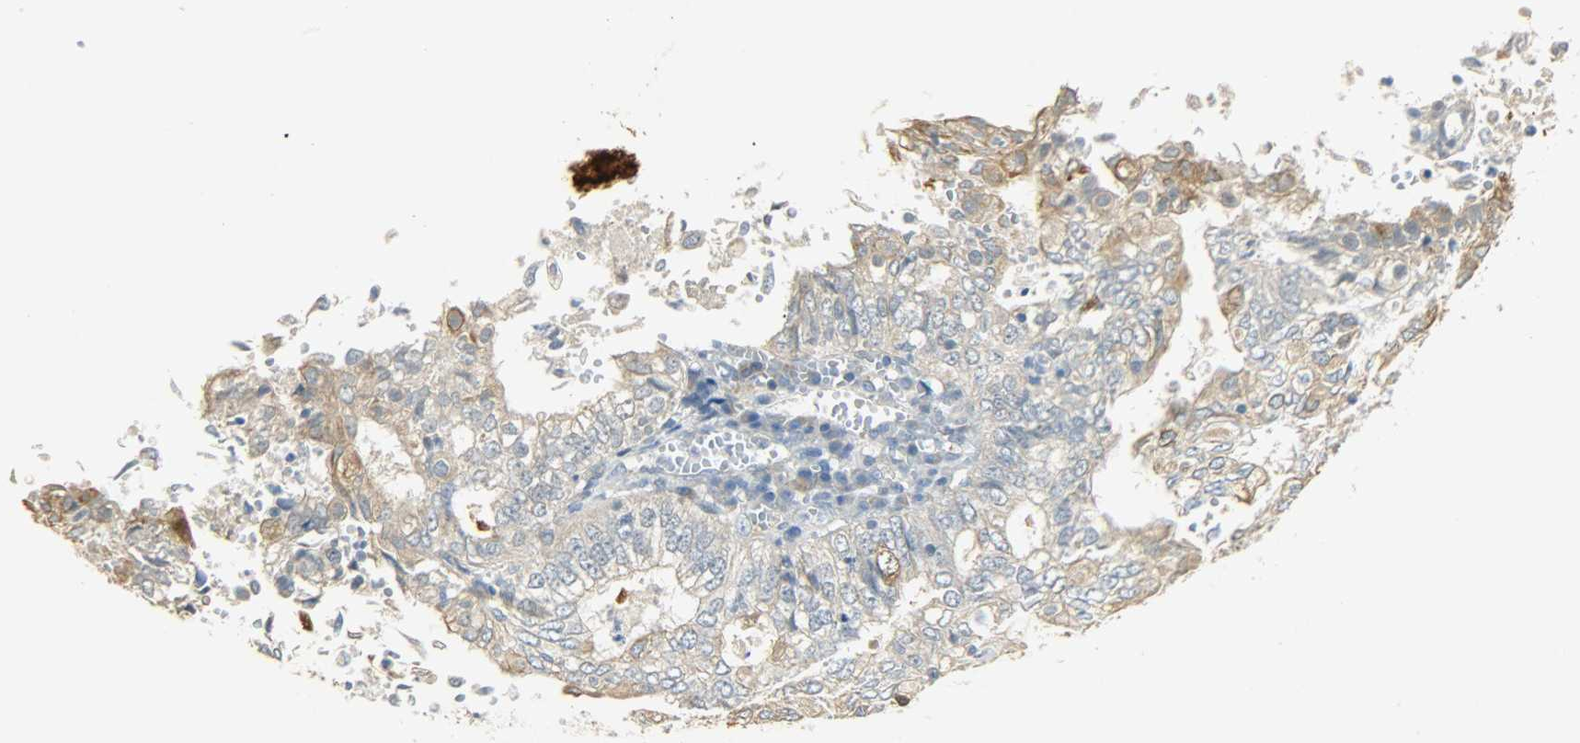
{"staining": {"intensity": "moderate", "quantity": "25%-75%", "location": "cytoplasmic/membranous"}, "tissue": "endometrial cancer", "cell_type": "Tumor cells", "image_type": "cancer", "snomed": [{"axis": "morphology", "description": "Adenocarcinoma, NOS"}, {"axis": "topography", "description": "Endometrium"}], "caption": "A brown stain labels moderate cytoplasmic/membranous staining of a protein in human endometrial cancer (adenocarcinoma) tumor cells.", "gene": "USP13", "patient": {"sex": "female", "age": 69}}